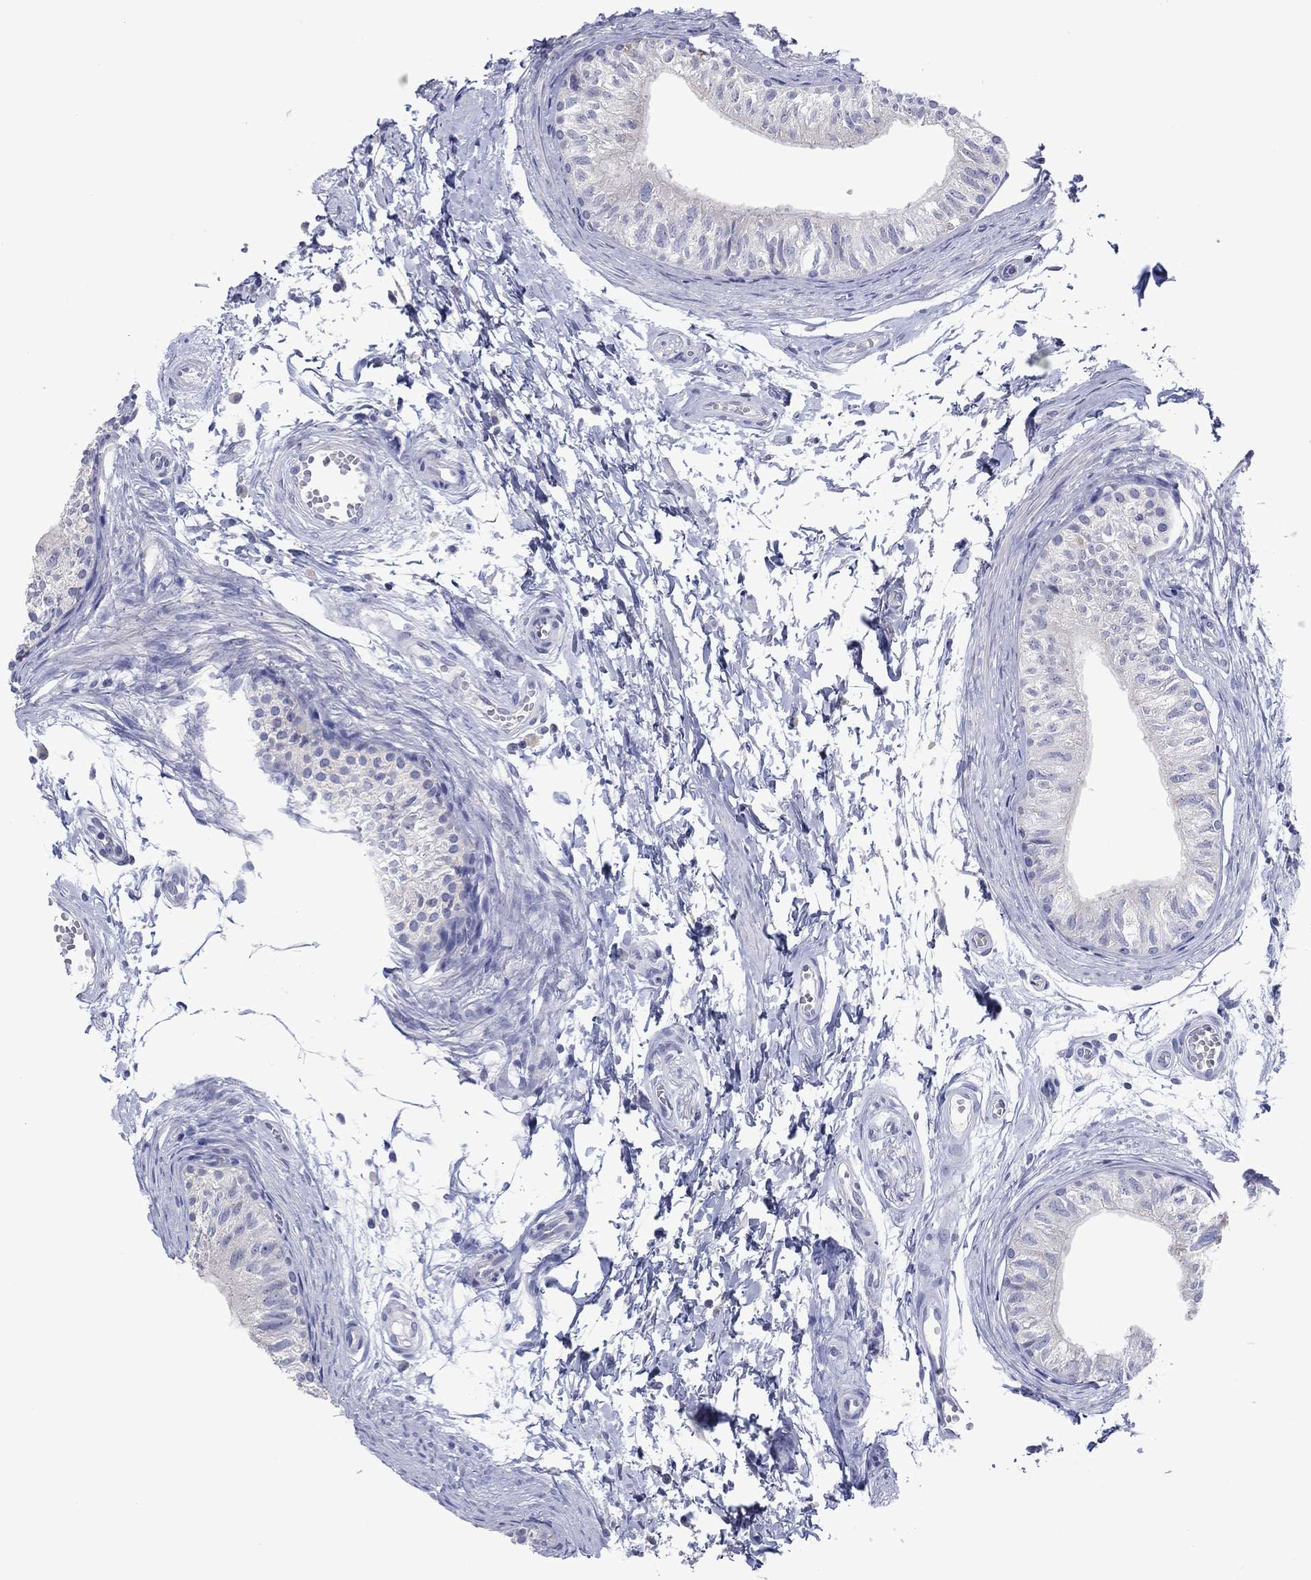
{"staining": {"intensity": "negative", "quantity": "none", "location": "none"}, "tissue": "epididymis", "cell_type": "Glandular cells", "image_type": "normal", "snomed": [{"axis": "morphology", "description": "Normal tissue, NOS"}, {"axis": "topography", "description": "Epididymis"}], "caption": "Unremarkable epididymis was stained to show a protein in brown. There is no significant staining in glandular cells.", "gene": "FER1L6", "patient": {"sex": "male", "age": 22}}